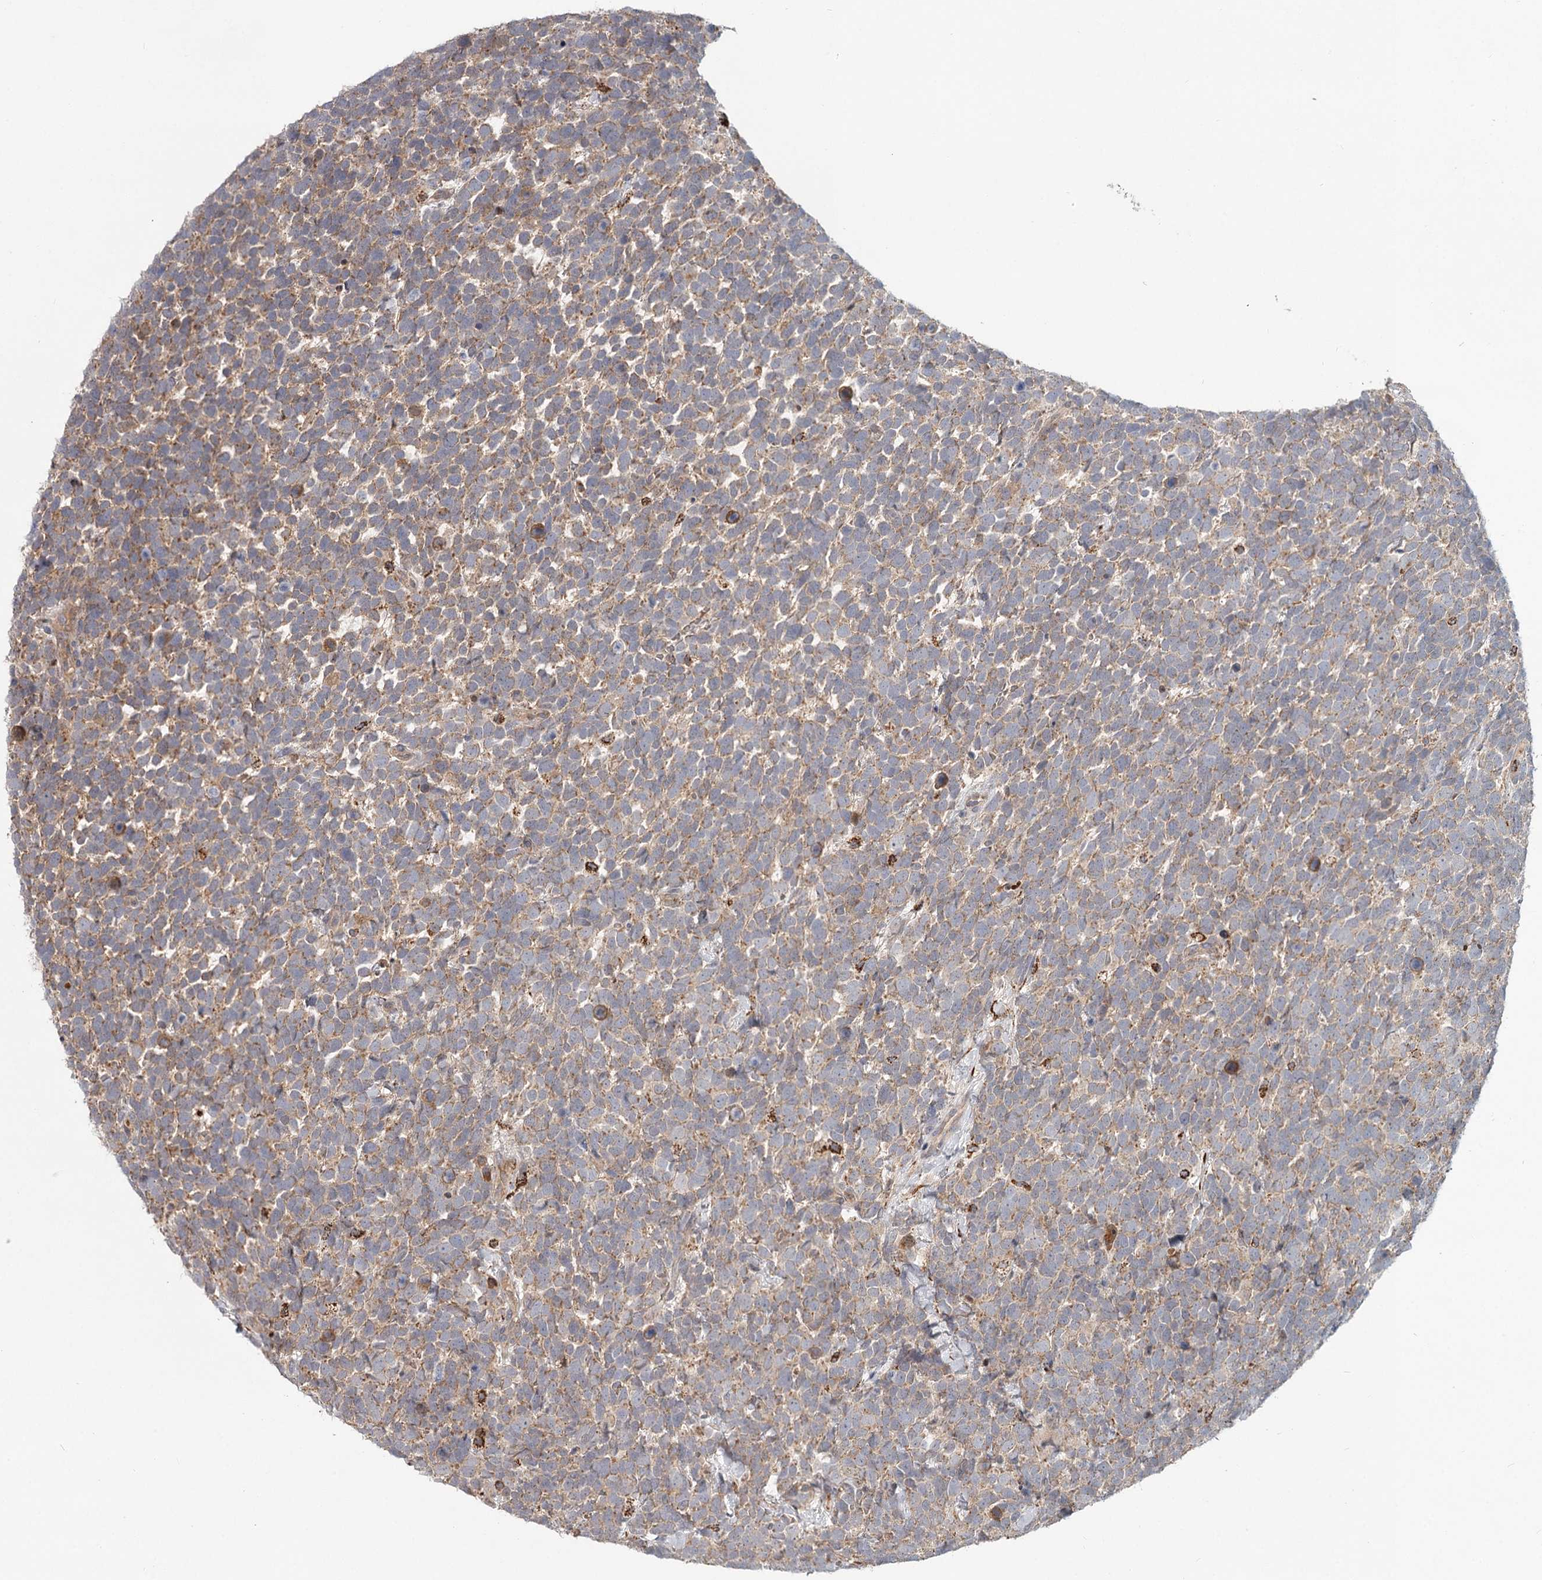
{"staining": {"intensity": "moderate", "quantity": "25%-75%", "location": "cytoplasmic/membranous"}, "tissue": "urothelial cancer", "cell_type": "Tumor cells", "image_type": "cancer", "snomed": [{"axis": "morphology", "description": "Urothelial carcinoma, High grade"}, {"axis": "topography", "description": "Urinary bladder"}], "caption": "Protein expression analysis of urothelial cancer displays moderate cytoplasmic/membranous staining in approximately 25%-75% of tumor cells. Using DAB (3,3'-diaminobenzidine) (brown) and hematoxylin (blue) stains, captured at high magnification using brightfield microscopy.", "gene": "CDC123", "patient": {"sex": "female", "age": 82}}